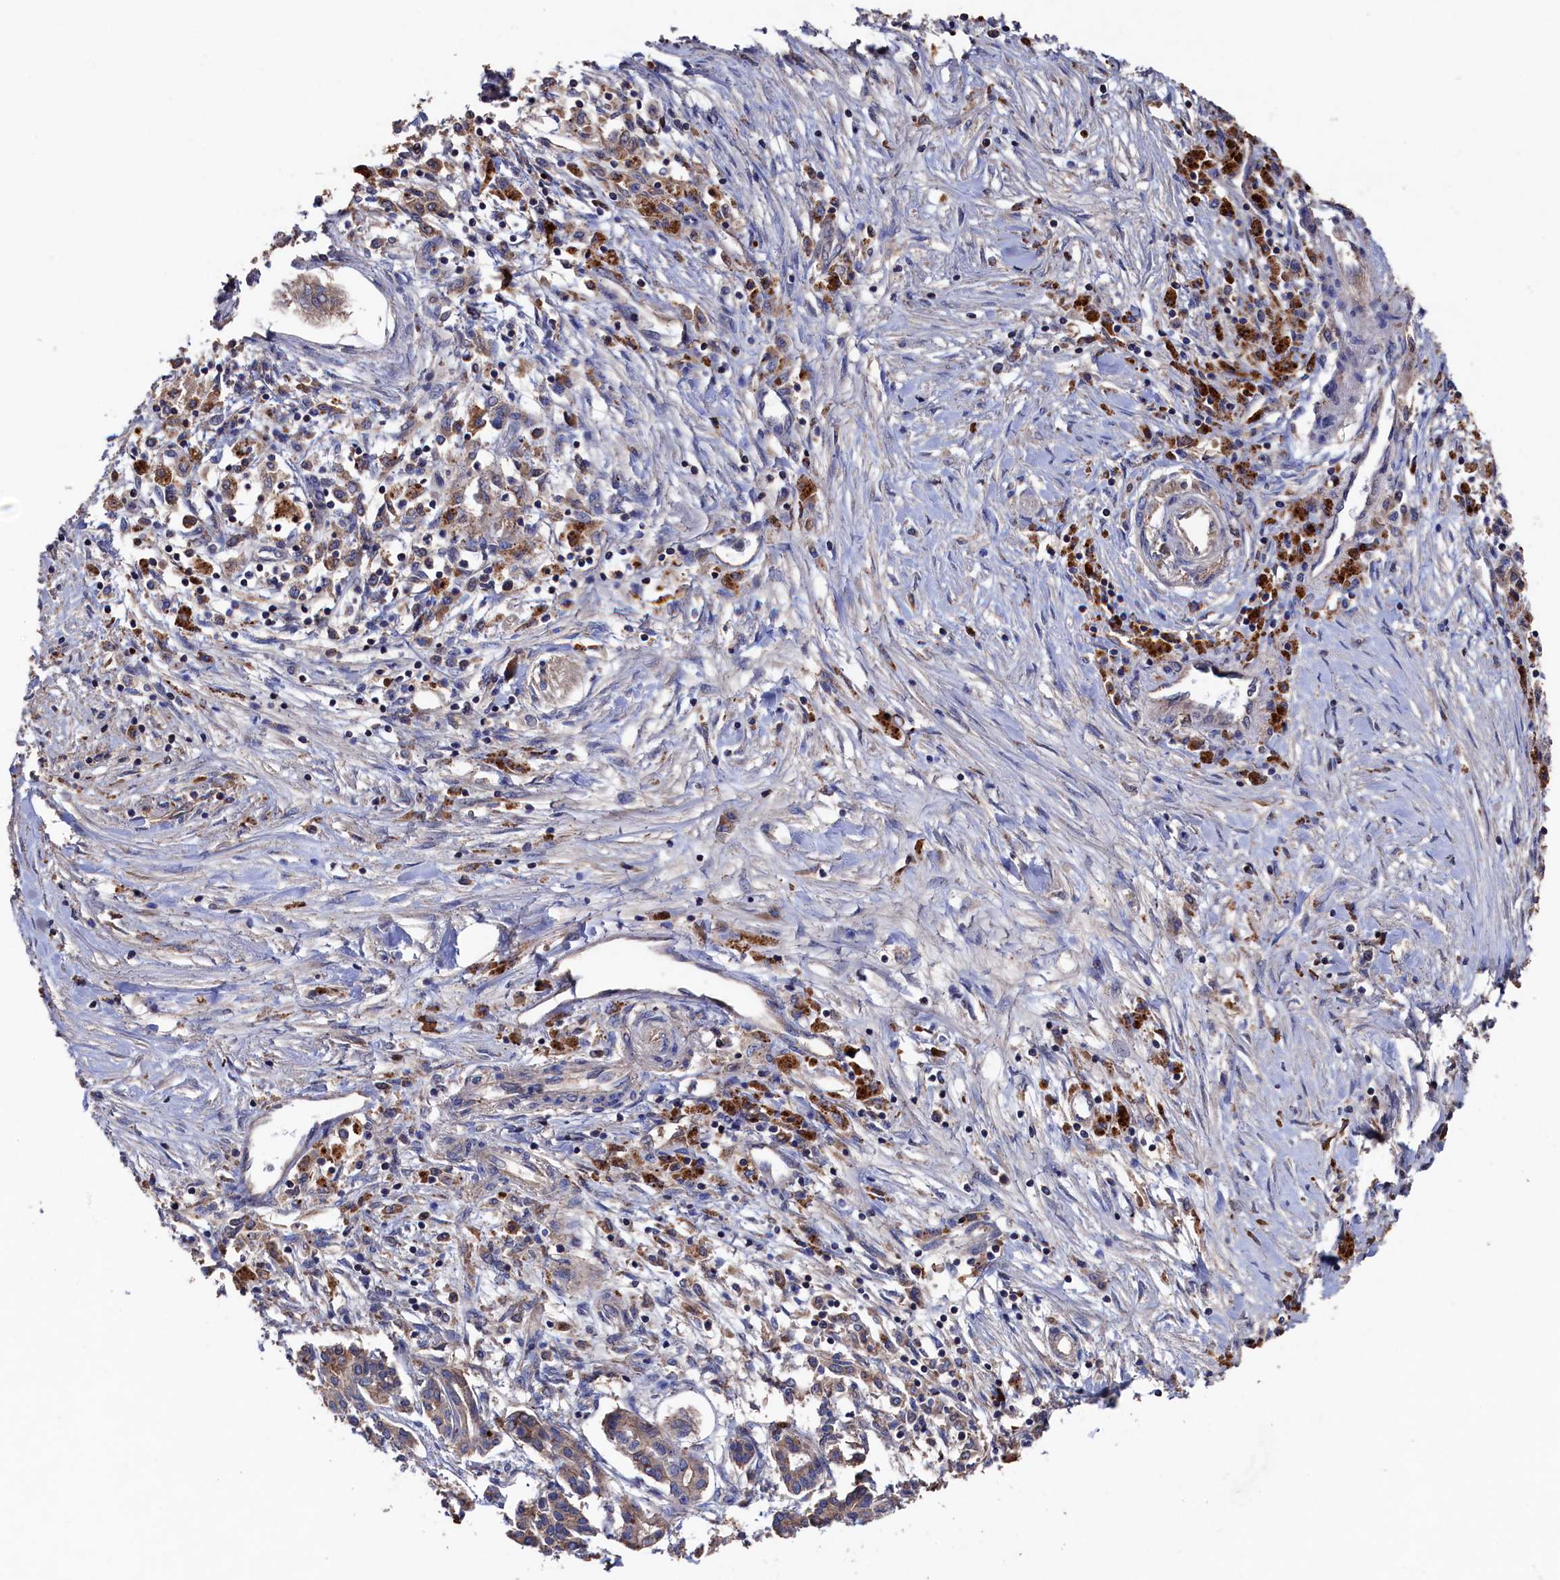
{"staining": {"intensity": "weak", "quantity": ">75%", "location": "cytoplasmic/membranous"}, "tissue": "pancreatic cancer", "cell_type": "Tumor cells", "image_type": "cancer", "snomed": [{"axis": "morphology", "description": "Adenocarcinoma, NOS"}, {"axis": "topography", "description": "Pancreas"}], "caption": "Immunohistochemistry micrograph of neoplastic tissue: human pancreatic adenocarcinoma stained using immunohistochemistry (IHC) reveals low levels of weak protein expression localized specifically in the cytoplasmic/membranous of tumor cells, appearing as a cytoplasmic/membranous brown color.", "gene": "TK2", "patient": {"sex": "female", "age": 50}}